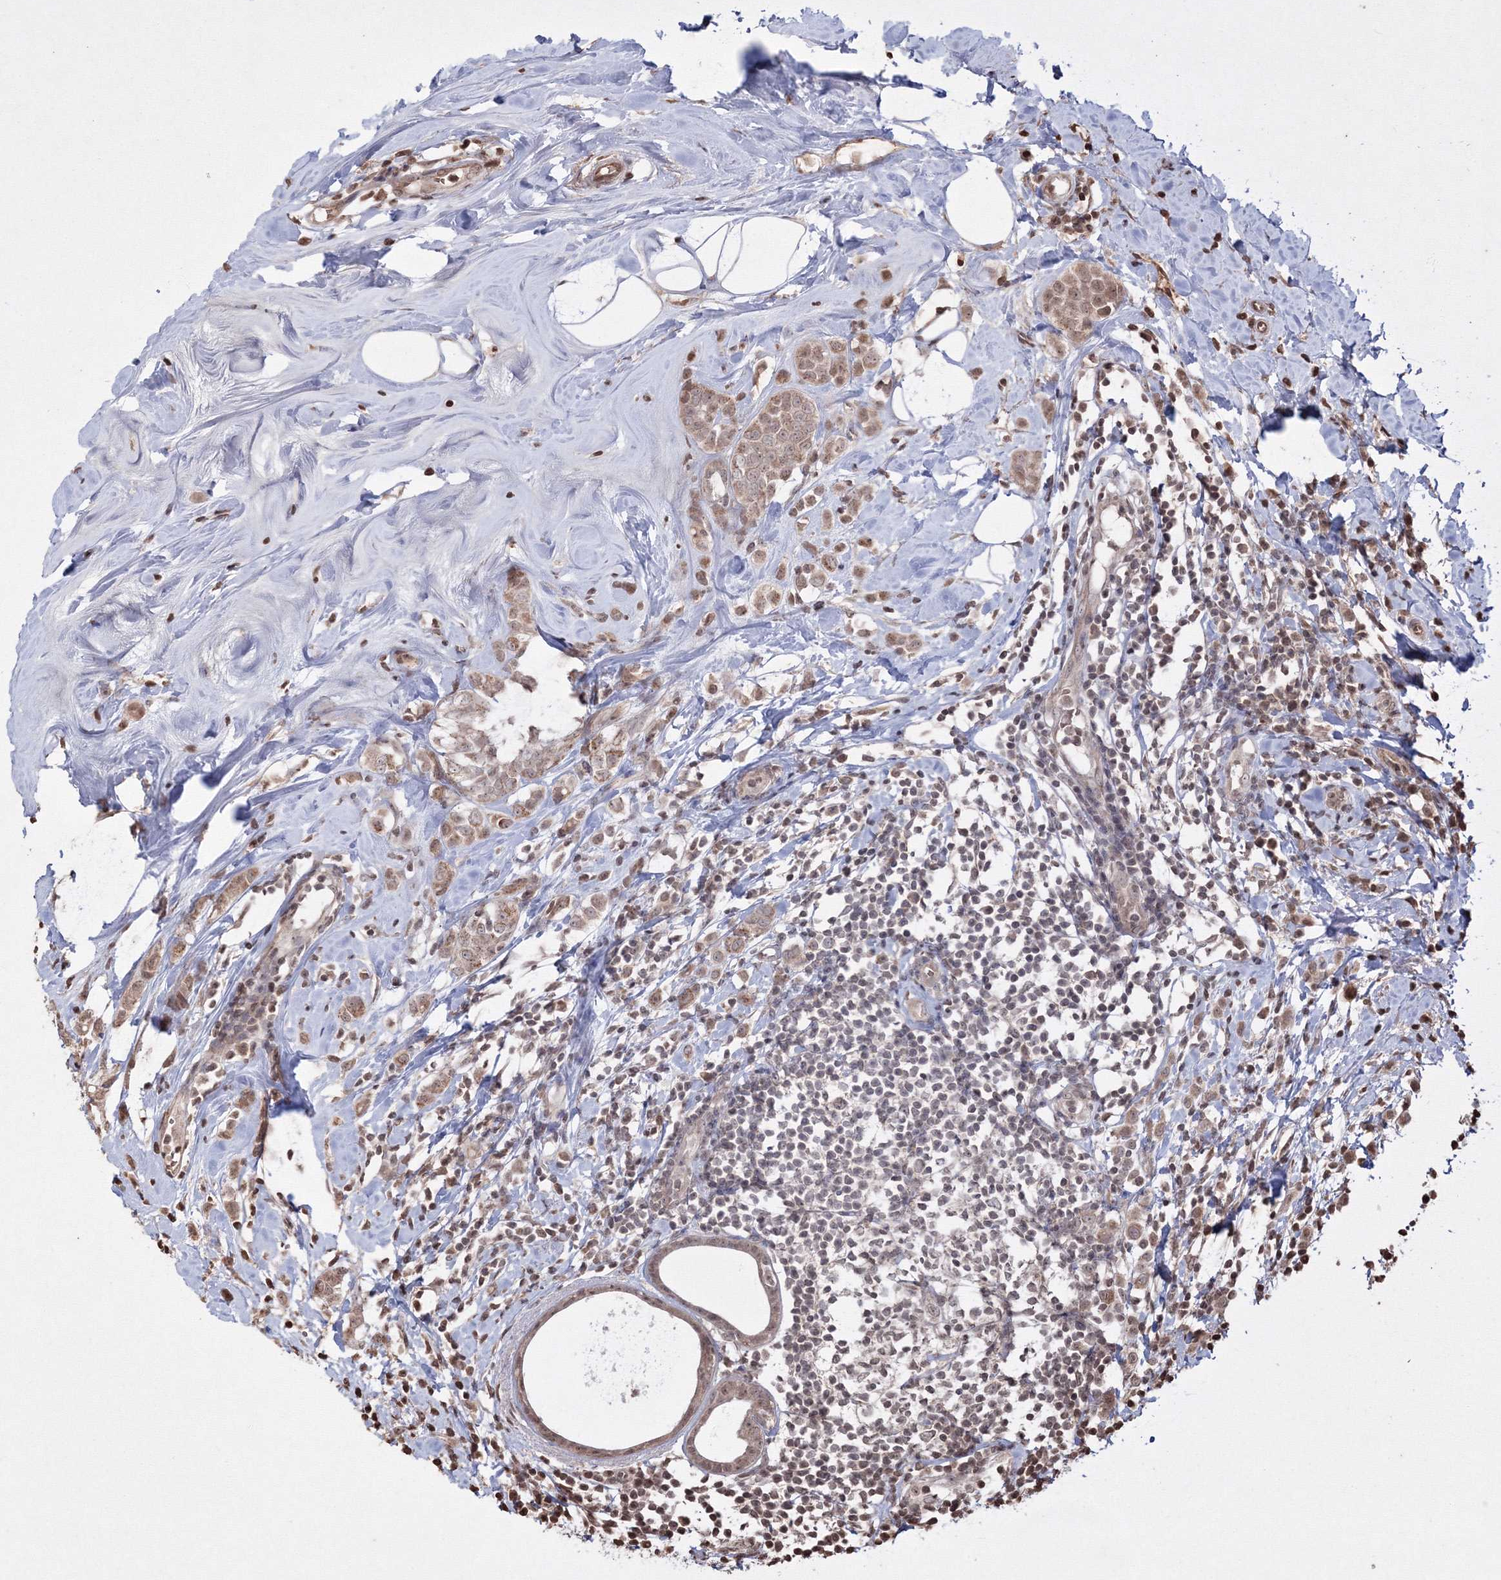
{"staining": {"intensity": "moderate", "quantity": ">75%", "location": "cytoplasmic/membranous"}, "tissue": "breast cancer", "cell_type": "Tumor cells", "image_type": "cancer", "snomed": [{"axis": "morphology", "description": "Lobular carcinoma"}, {"axis": "topography", "description": "Breast"}], "caption": "This photomicrograph exhibits immunohistochemistry staining of breast cancer (lobular carcinoma), with medium moderate cytoplasmic/membranous staining in about >75% of tumor cells.", "gene": "PEX13", "patient": {"sex": "female", "age": 47}}